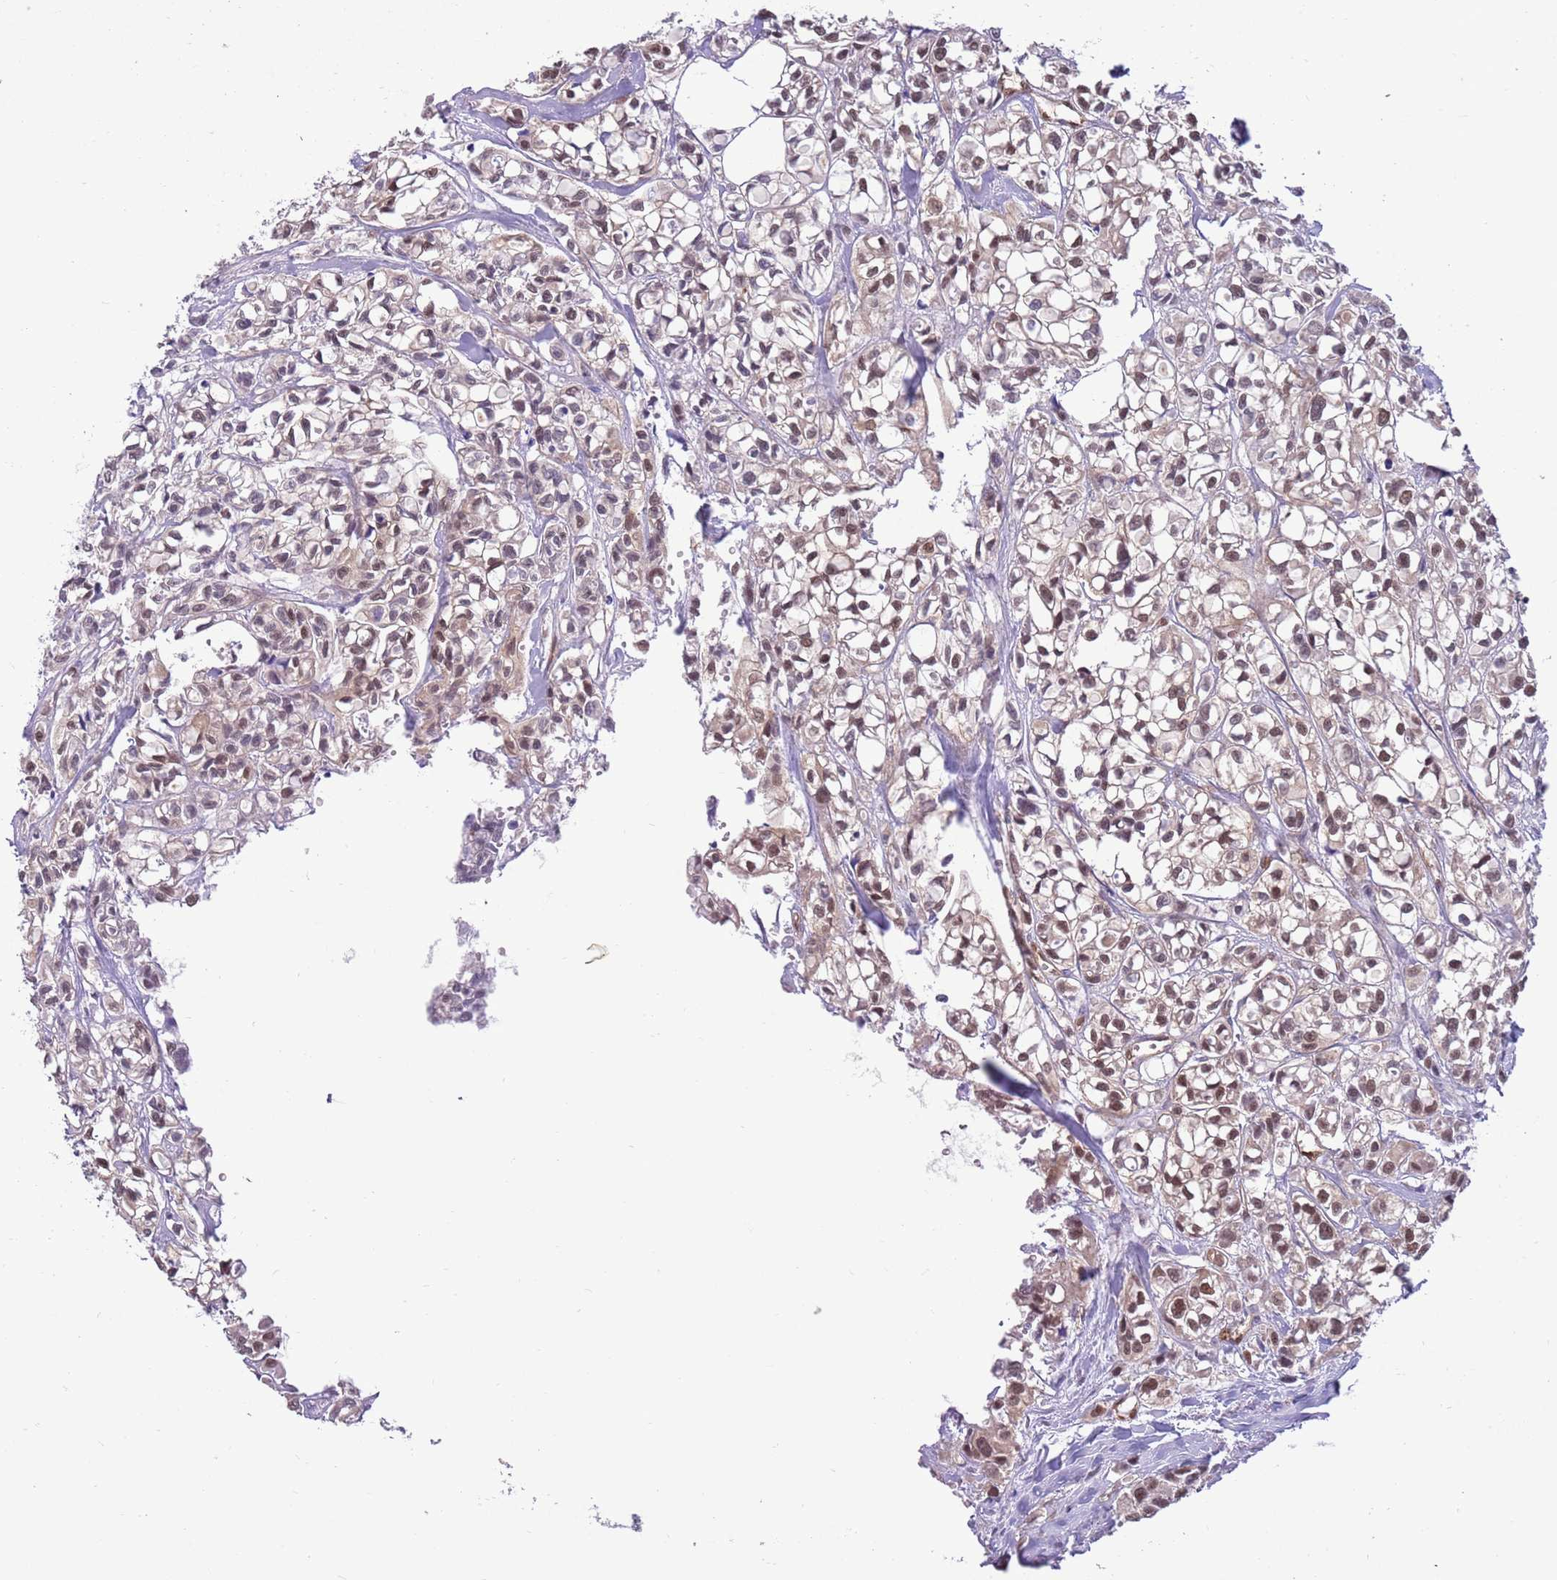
{"staining": {"intensity": "moderate", "quantity": ">75%", "location": "nuclear"}, "tissue": "urothelial cancer", "cell_type": "Tumor cells", "image_type": "cancer", "snomed": [{"axis": "morphology", "description": "Urothelial carcinoma, High grade"}, {"axis": "topography", "description": "Urinary bladder"}], "caption": "Immunohistochemical staining of human urothelial cancer shows medium levels of moderate nuclear staining in about >75% of tumor cells.", "gene": "DDI2", "patient": {"sex": "male", "age": 67}}